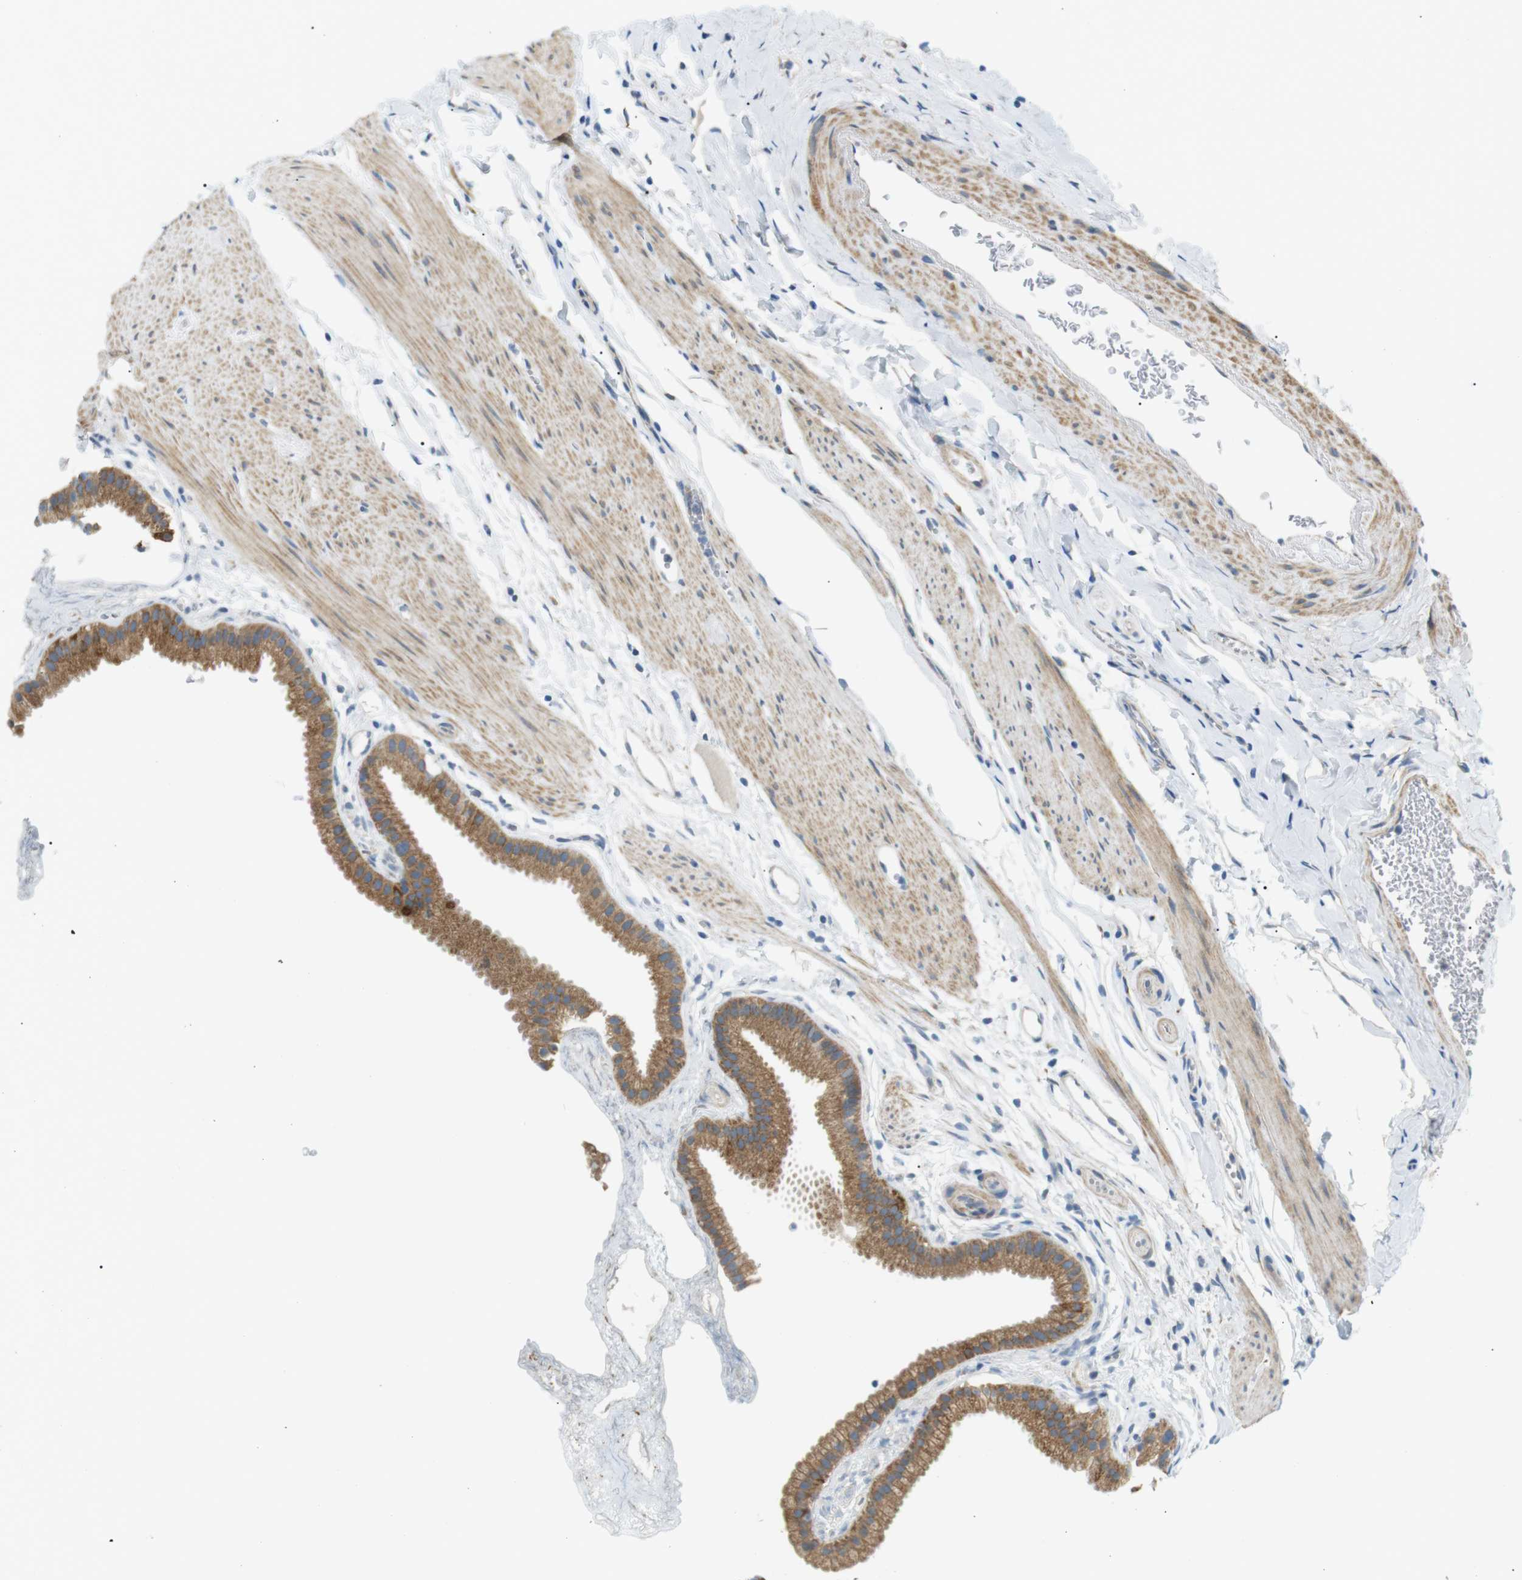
{"staining": {"intensity": "moderate", "quantity": ">75%", "location": "cytoplasmic/membranous"}, "tissue": "gallbladder", "cell_type": "Glandular cells", "image_type": "normal", "snomed": [{"axis": "morphology", "description": "Normal tissue, NOS"}, {"axis": "topography", "description": "Gallbladder"}], "caption": "The immunohistochemical stain labels moderate cytoplasmic/membranous staining in glandular cells of normal gallbladder. The staining was performed using DAB (3,3'-diaminobenzidine), with brown indicating positive protein expression. Nuclei are stained blue with hematoxylin.", "gene": "MTARC2", "patient": {"sex": "female", "age": 64}}